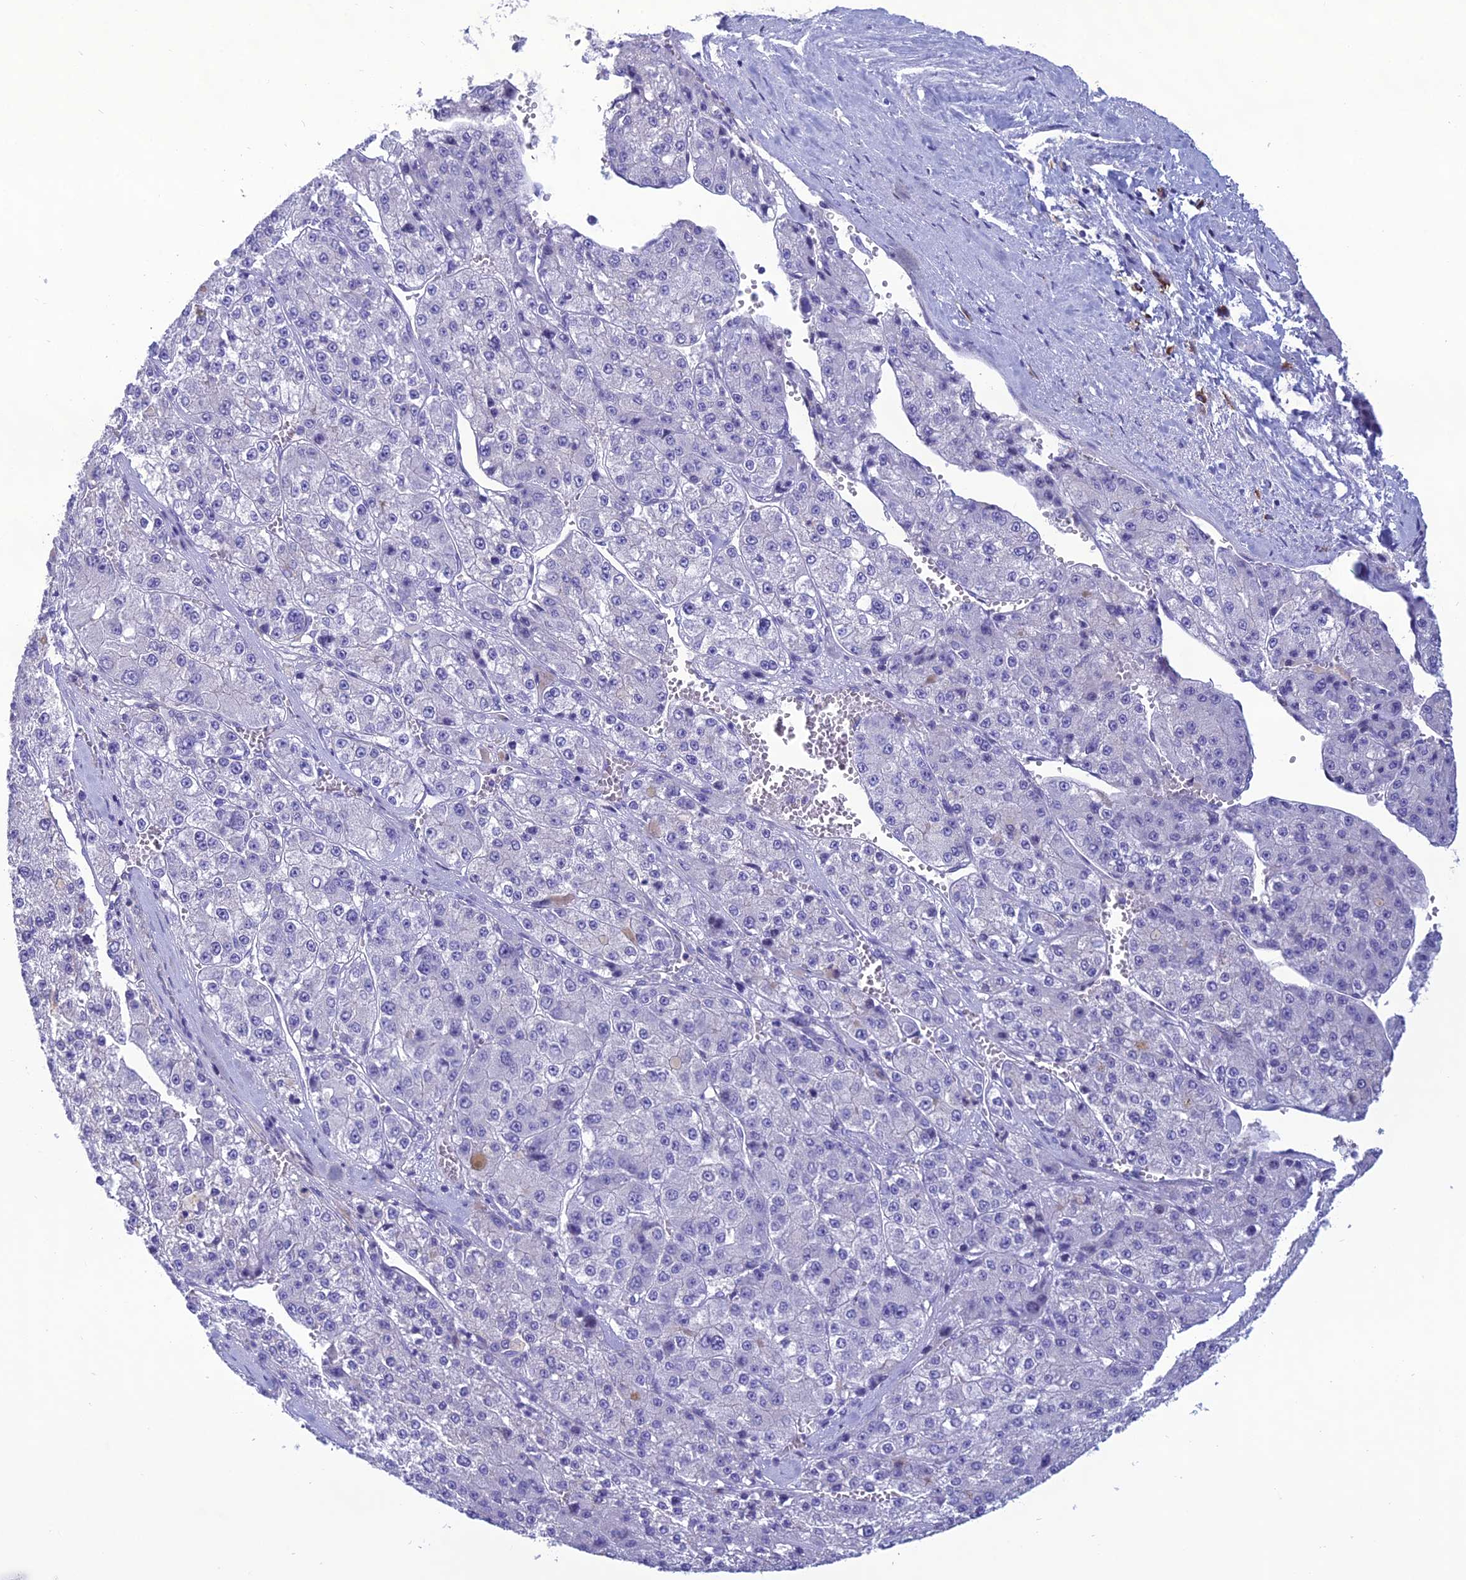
{"staining": {"intensity": "negative", "quantity": "none", "location": "none"}, "tissue": "liver cancer", "cell_type": "Tumor cells", "image_type": "cancer", "snomed": [{"axis": "morphology", "description": "Carcinoma, Hepatocellular, NOS"}, {"axis": "topography", "description": "Liver"}], "caption": "Tumor cells show no significant protein staining in liver hepatocellular carcinoma. The staining is performed using DAB brown chromogen with nuclei counter-stained in using hematoxylin.", "gene": "CRB2", "patient": {"sex": "female", "age": 73}}